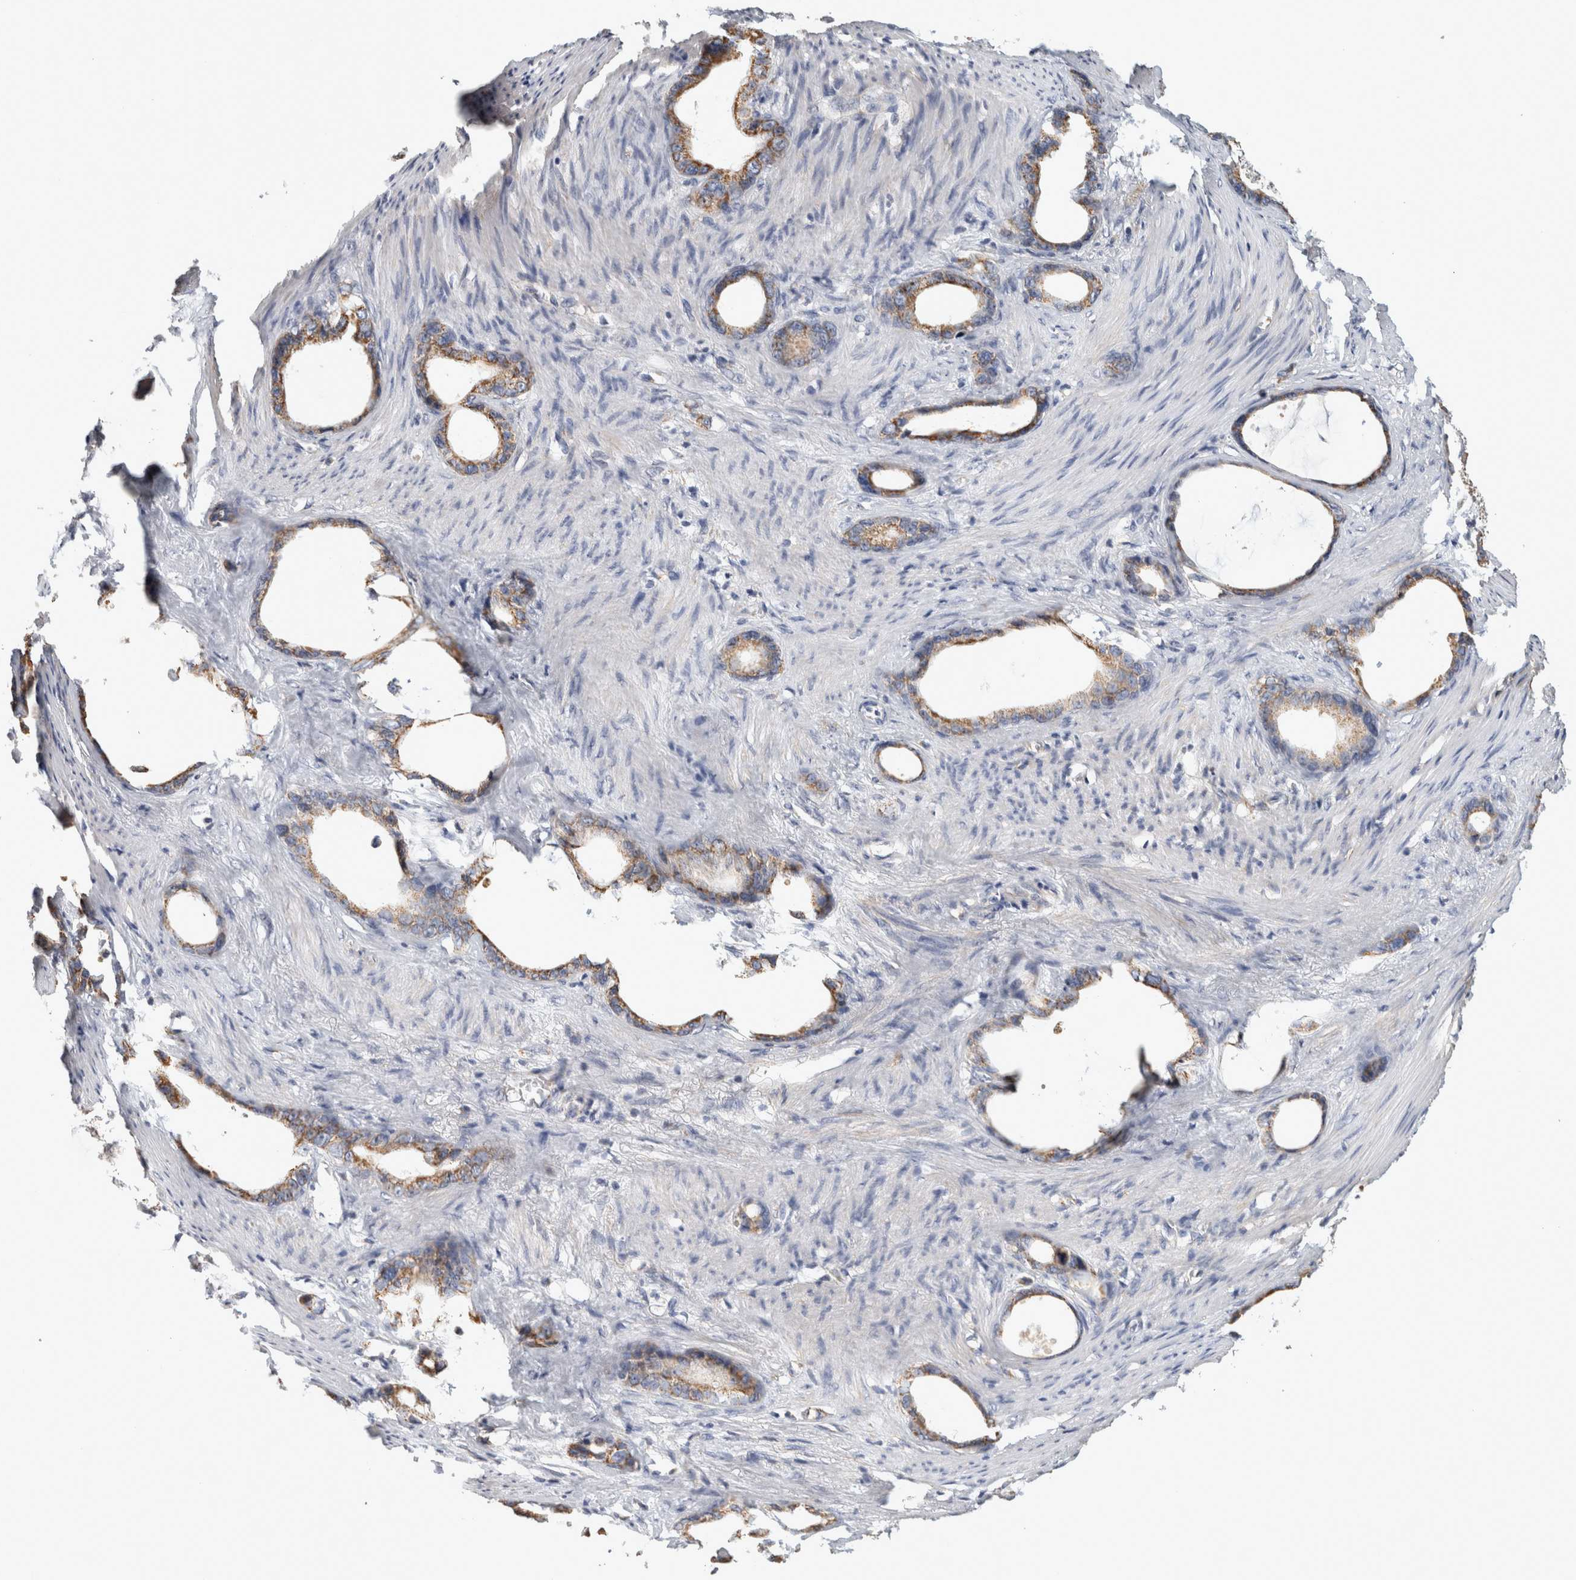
{"staining": {"intensity": "moderate", "quantity": ">75%", "location": "cytoplasmic/membranous"}, "tissue": "stomach cancer", "cell_type": "Tumor cells", "image_type": "cancer", "snomed": [{"axis": "morphology", "description": "Adenocarcinoma, NOS"}, {"axis": "topography", "description": "Stomach"}], "caption": "Adenocarcinoma (stomach) stained for a protein reveals moderate cytoplasmic/membranous positivity in tumor cells. Nuclei are stained in blue.", "gene": "ST8SIA1", "patient": {"sex": "female", "age": 75}}